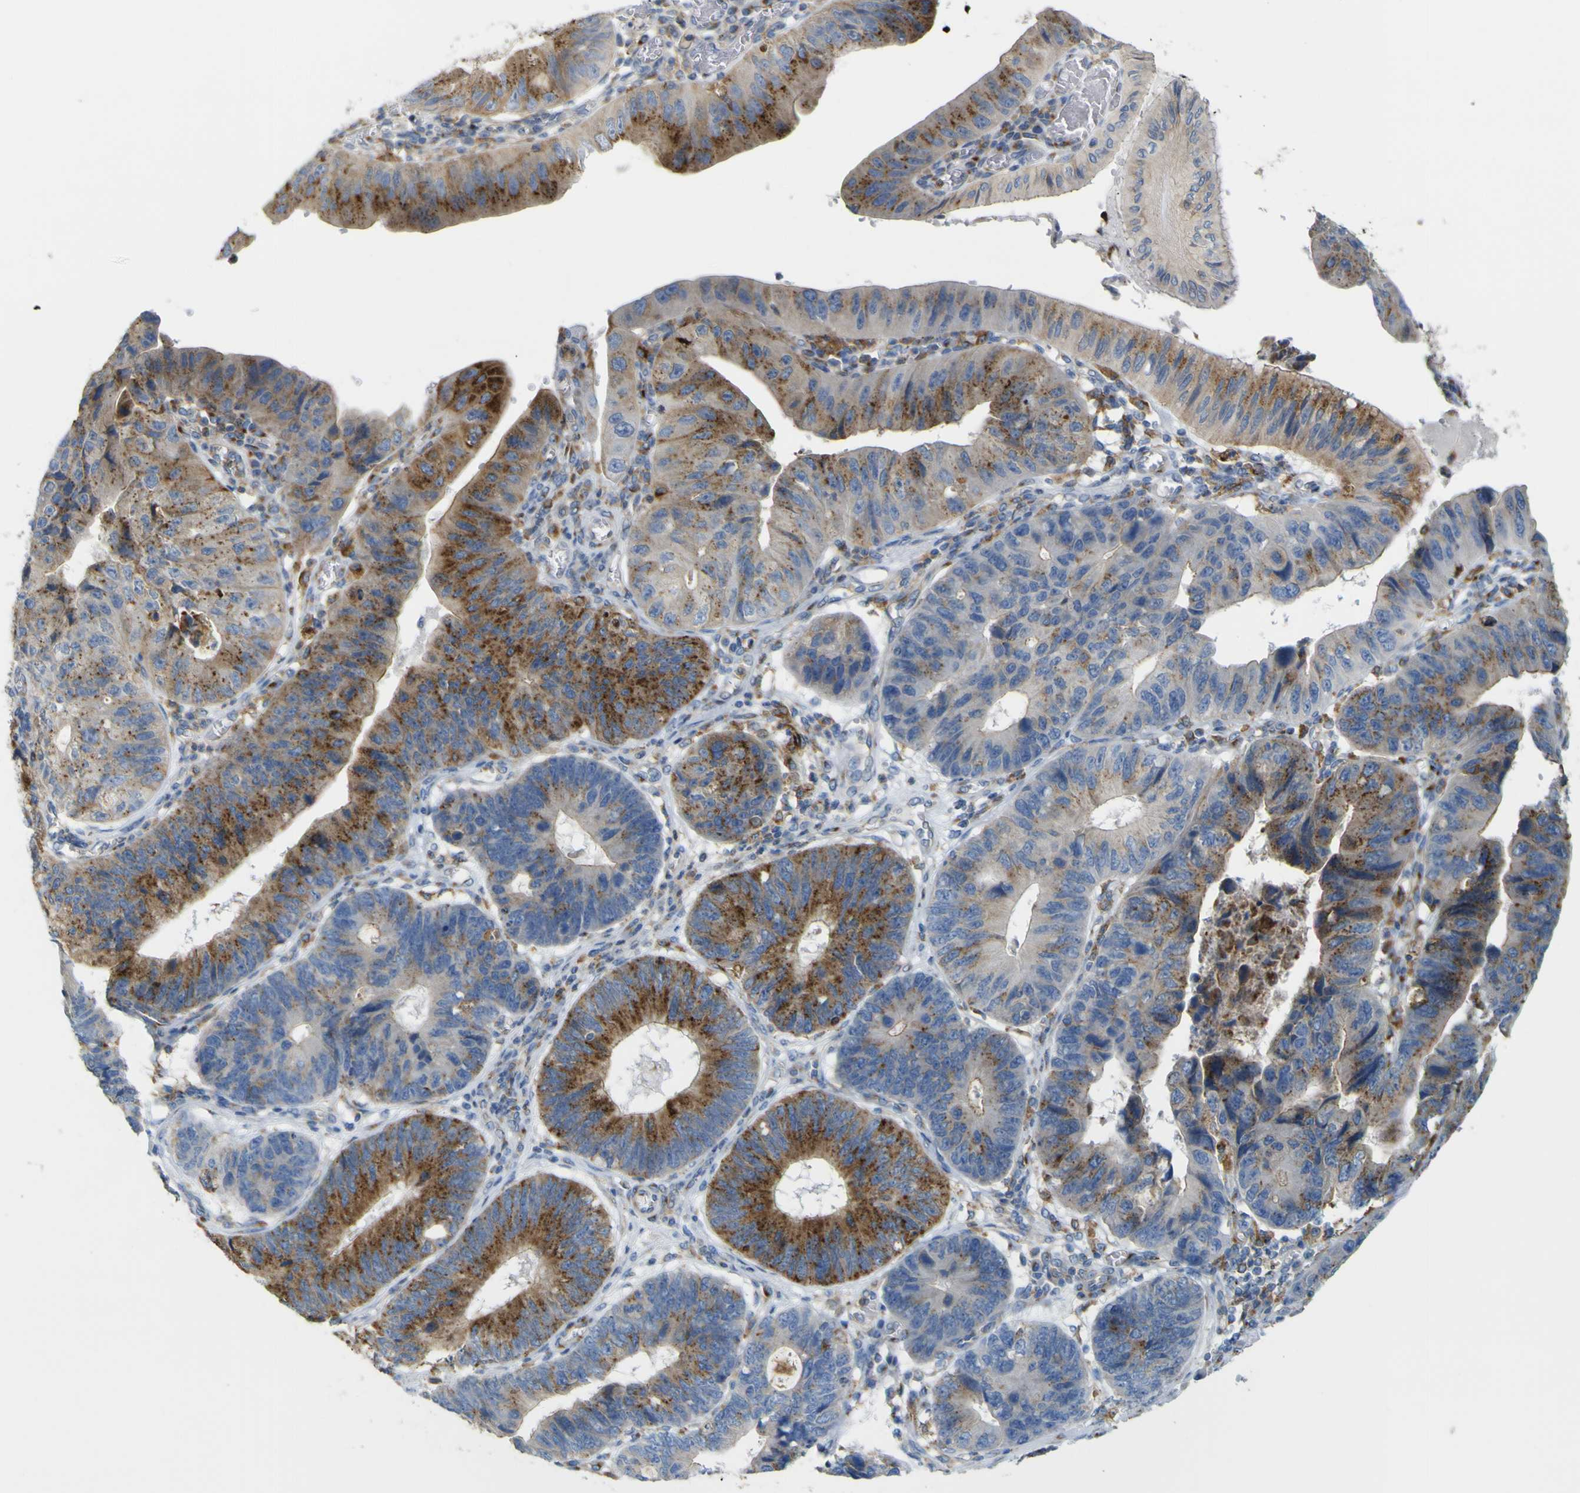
{"staining": {"intensity": "moderate", "quantity": ">75%", "location": "cytoplasmic/membranous"}, "tissue": "stomach cancer", "cell_type": "Tumor cells", "image_type": "cancer", "snomed": [{"axis": "morphology", "description": "Adenocarcinoma, NOS"}, {"axis": "topography", "description": "Stomach"}], "caption": "Protein expression analysis of human stomach cancer (adenocarcinoma) reveals moderate cytoplasmic/membranous staining in about >75% of tumor cells.", "gene": "IGF2R", "patient": {"sex": "male", "age": 59}}